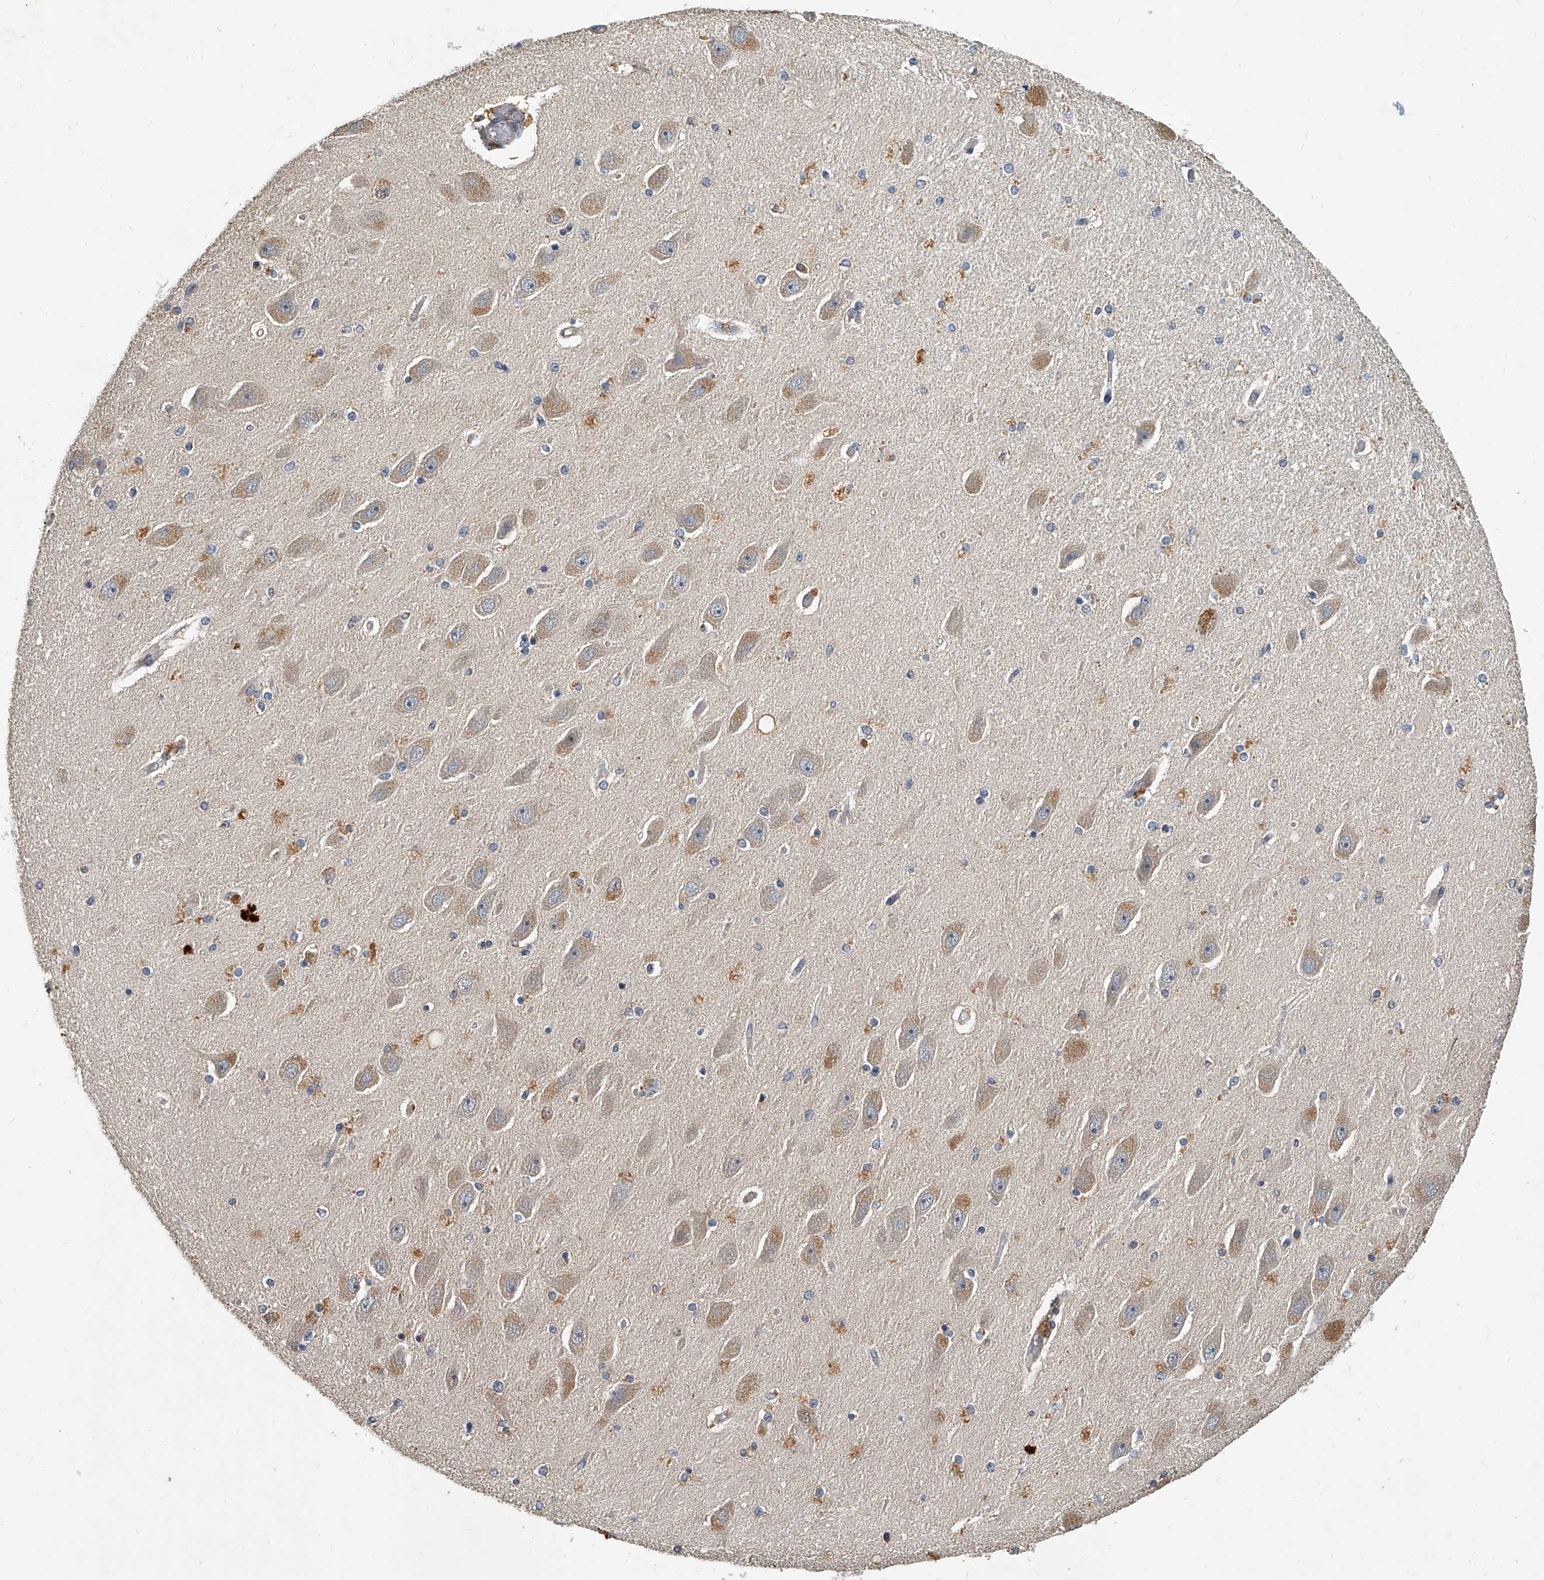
{"staining": {"intensity": "moderate", "quantity": "<25%", "location": "cytoplasmic/membranous"}, "tissue": "hippocampus", "cell_type": "Glial cells", "image_type": "normal", "snomed": [{"axis": "morphology", "description": "Normal tissue, NOS"}, {"axis": "topography", "description": "Hippocampus"}], "caption": "IHC of benign hippocampus displays low levels of moderate cytoplasmic/membranous positivity in approximately <25% of glial cells.", "gene": "JAG2", "patient": {"sex": "female", "age": 54}}